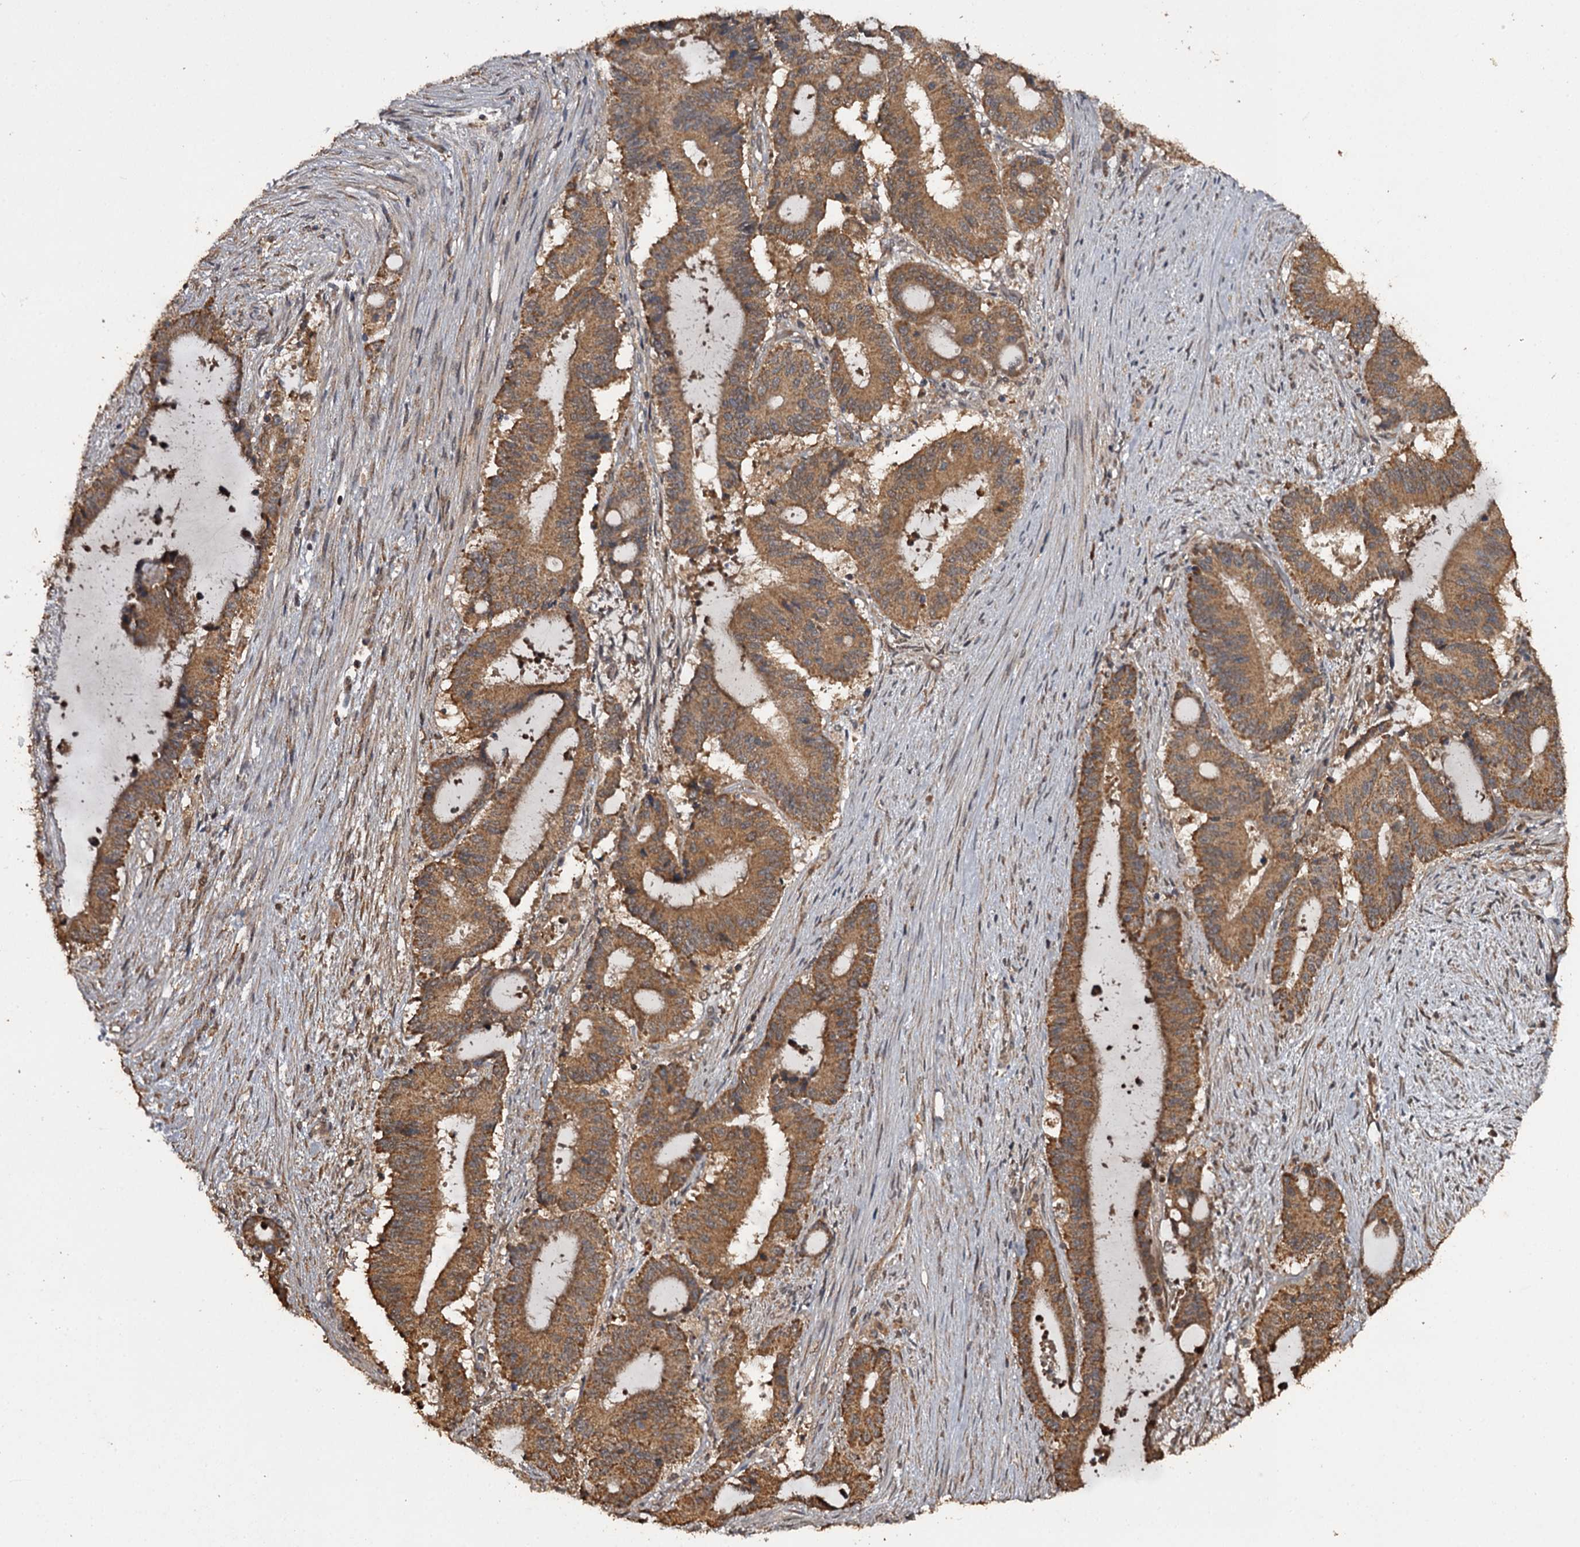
{"staining": {"intensity": "moderate", "quantity": ">75%", "location": "cytoplasmic/membranous"}, "tissue": "liver cancer", "cell_type": "Tumor cells", "image_type": "cancer", "snomed": [{"axis": "morphology", "description": "Normal tissue, NOS"}, {"axis": "morphology", "description": "Cholangiocarcinoma"}, {"axis": "topography", "description": "Liver"}, {"axis": "topography", "description": "Peripheral nerve tissue"}], "caption": "Immunohistochemistry (IHC) micrograph of liver cholangiocarcinoma stained for a protein (brown), which reveals medium levels of moderate cytoplasmic/membranous expression in approximately >75% of tumor cells.", "gene": "WIPI1", "patient": {"sex": "female", "age": 73}}